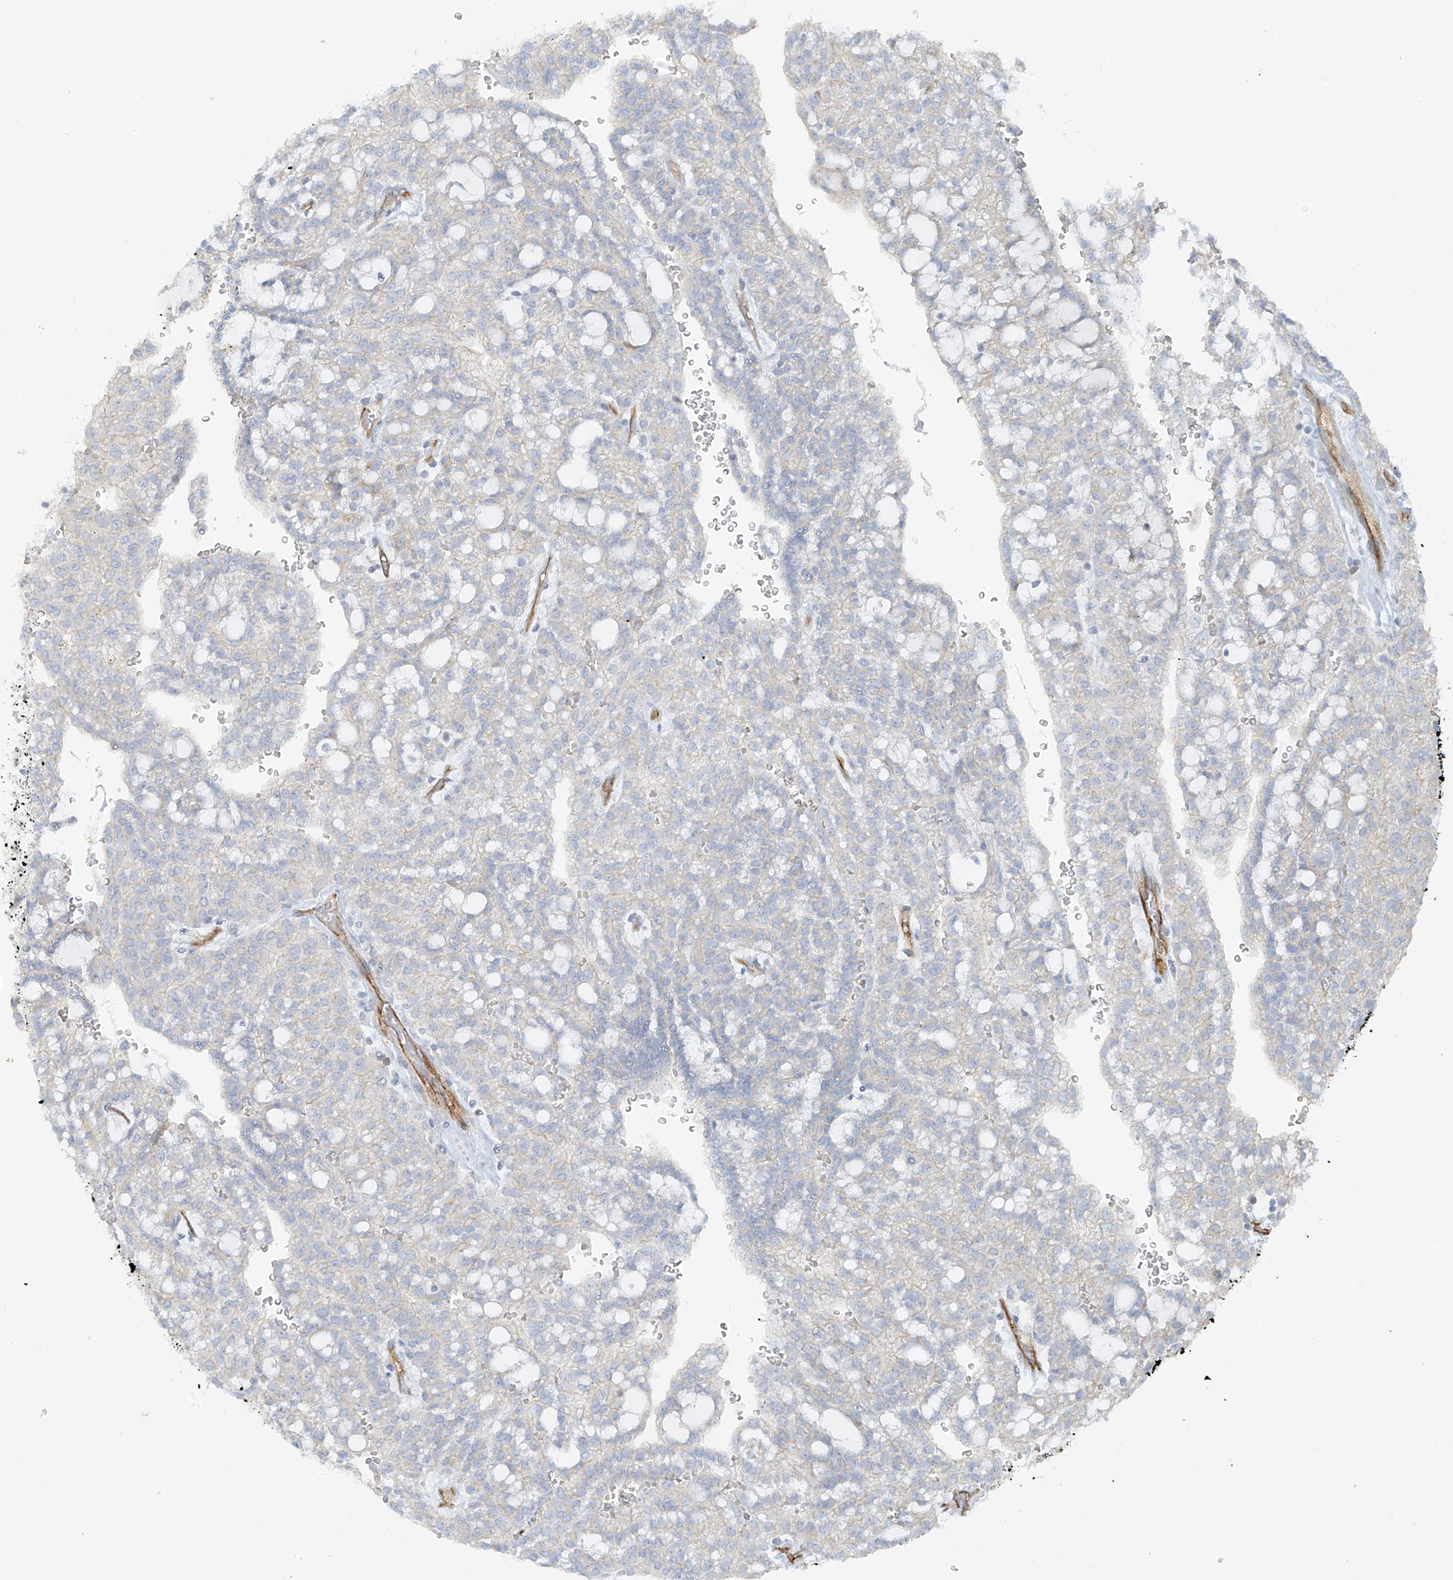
{"staining": {"intensity": "negative", "quantity": "none", "location": "none"}, "tissue": "renal cancer", "cell_type": "Tumor cells", "image_type": "cancer", "snomed": [{"axis": "morphology", "description": "Adenocarcinoma, NOS"}, {"axis": "topography", "description": "Kidney"}], "caption": "The micrograph demonstrates no staining of tumor cells in adenocarcinoma (renal).", "gene": "VAMP5", "patient": {"sex": "male", "age": 63}}